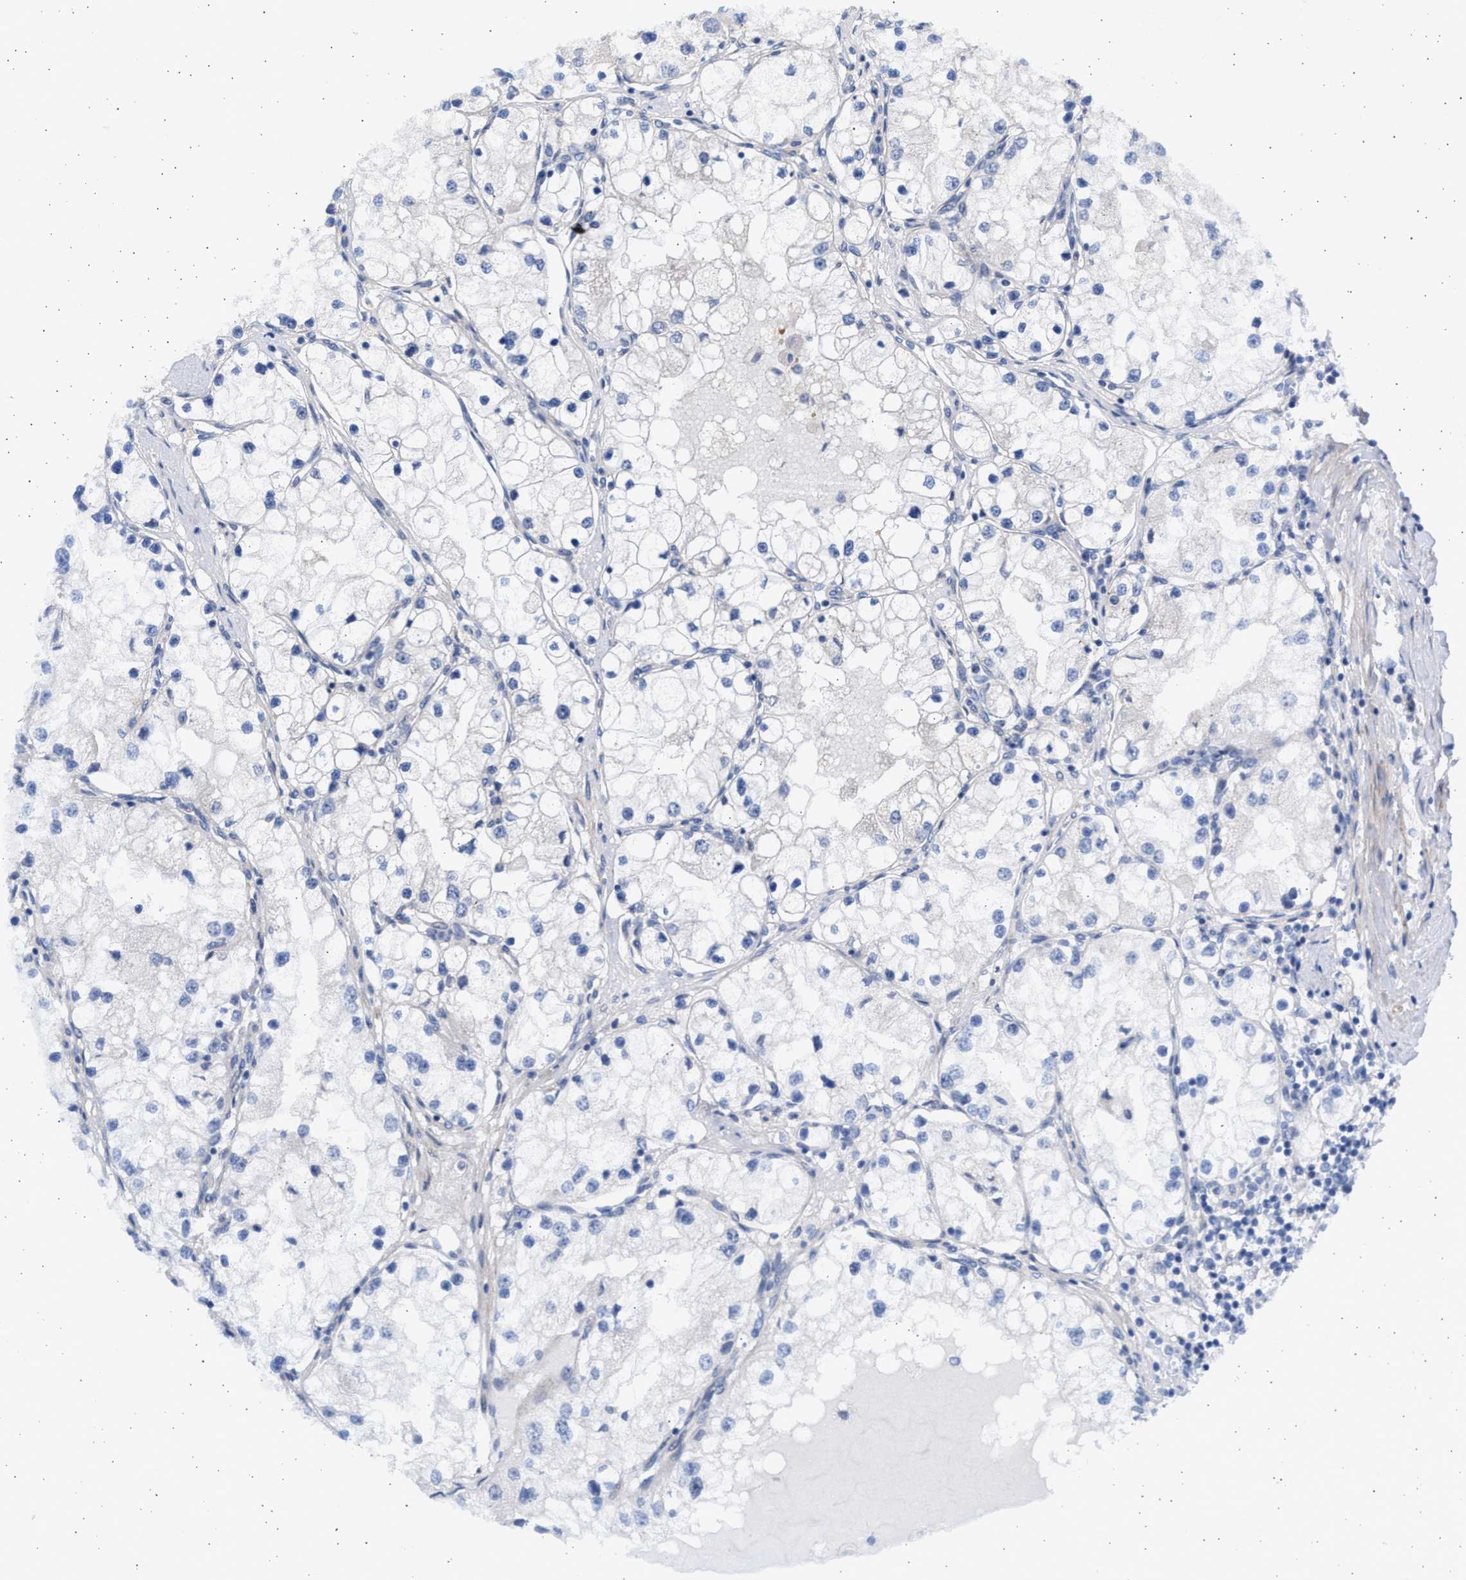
{"staining": {"intensity": "negative", "quantity": "none", "location": "none"}, "tissue": "renal cancer", "cell_type": "Tumor cells", "image_type": "cancer", "snomed": [{"axis": "morphology", "description": "Adenocarcinoma, NOS"}, {"axis": "topography", "description": "Kidney"}], "caption": "Renal cancer (adenocarcinoma) was stained to show a protein in brown. There is no significant expression in tumor cells.", "gene": "NBR1", "patient": {"sex": "male", "age": 68}}